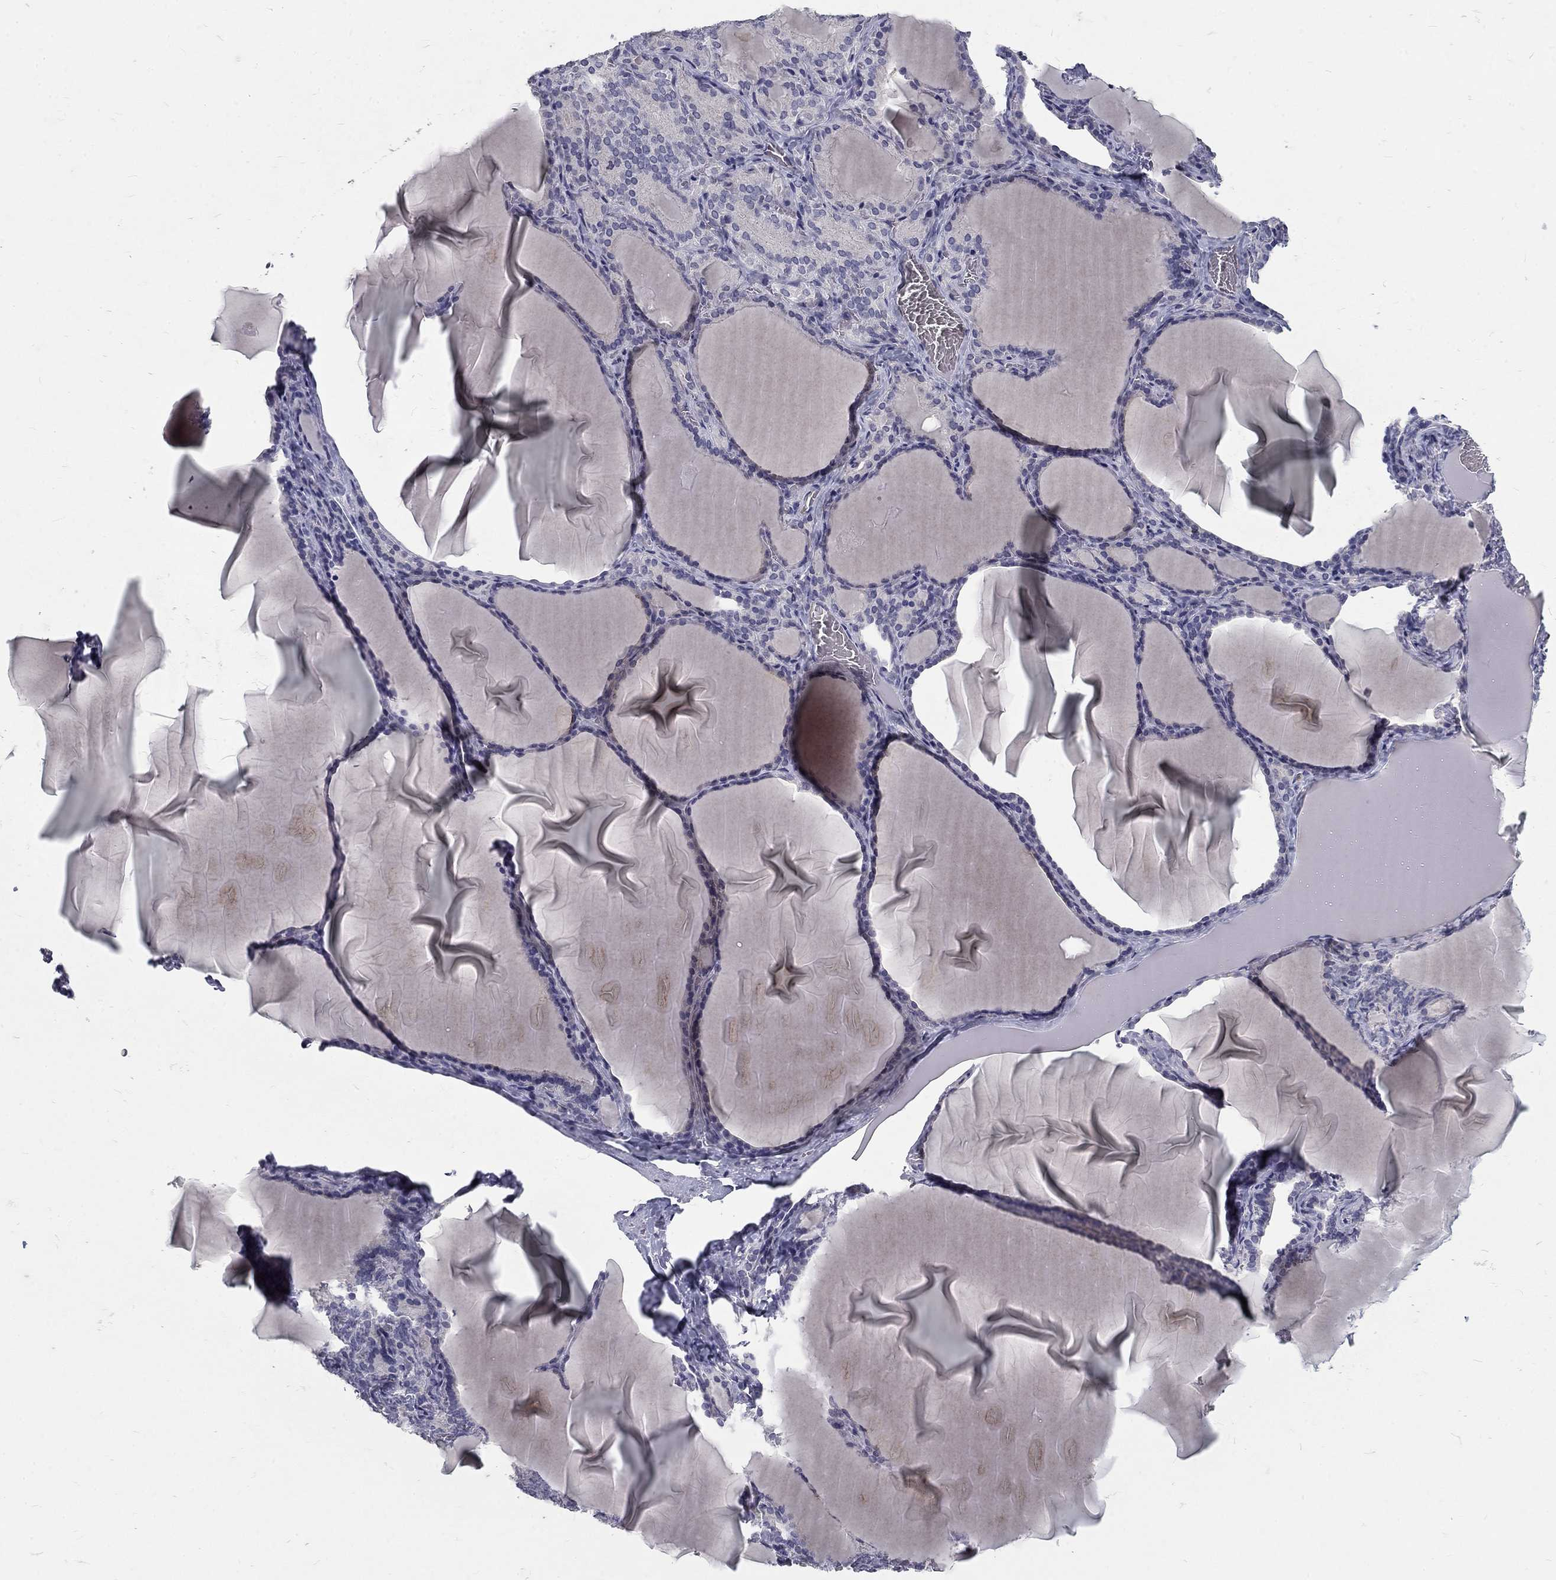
{"staining": {"intensity": "negative", "quantity": "none", "location": "none"}, "tissue": "thyroid gland", "cell_type": "Glandular cells", "image_type": "normal", "snomed": [{"axis": "morphology", "description": "Normal tissue, NOS"}, {"axis": "morphology", "description": "Hyperplasia, NOS"}, {"axis": "topography", "description": "Thyroid gland"}], "caption": "Immunohistochemistry of normal human thyroid gland exhibits no positivity in glandular cells.", "gene": "NOS1", "patient": {"sex": "female", "age": 27}}